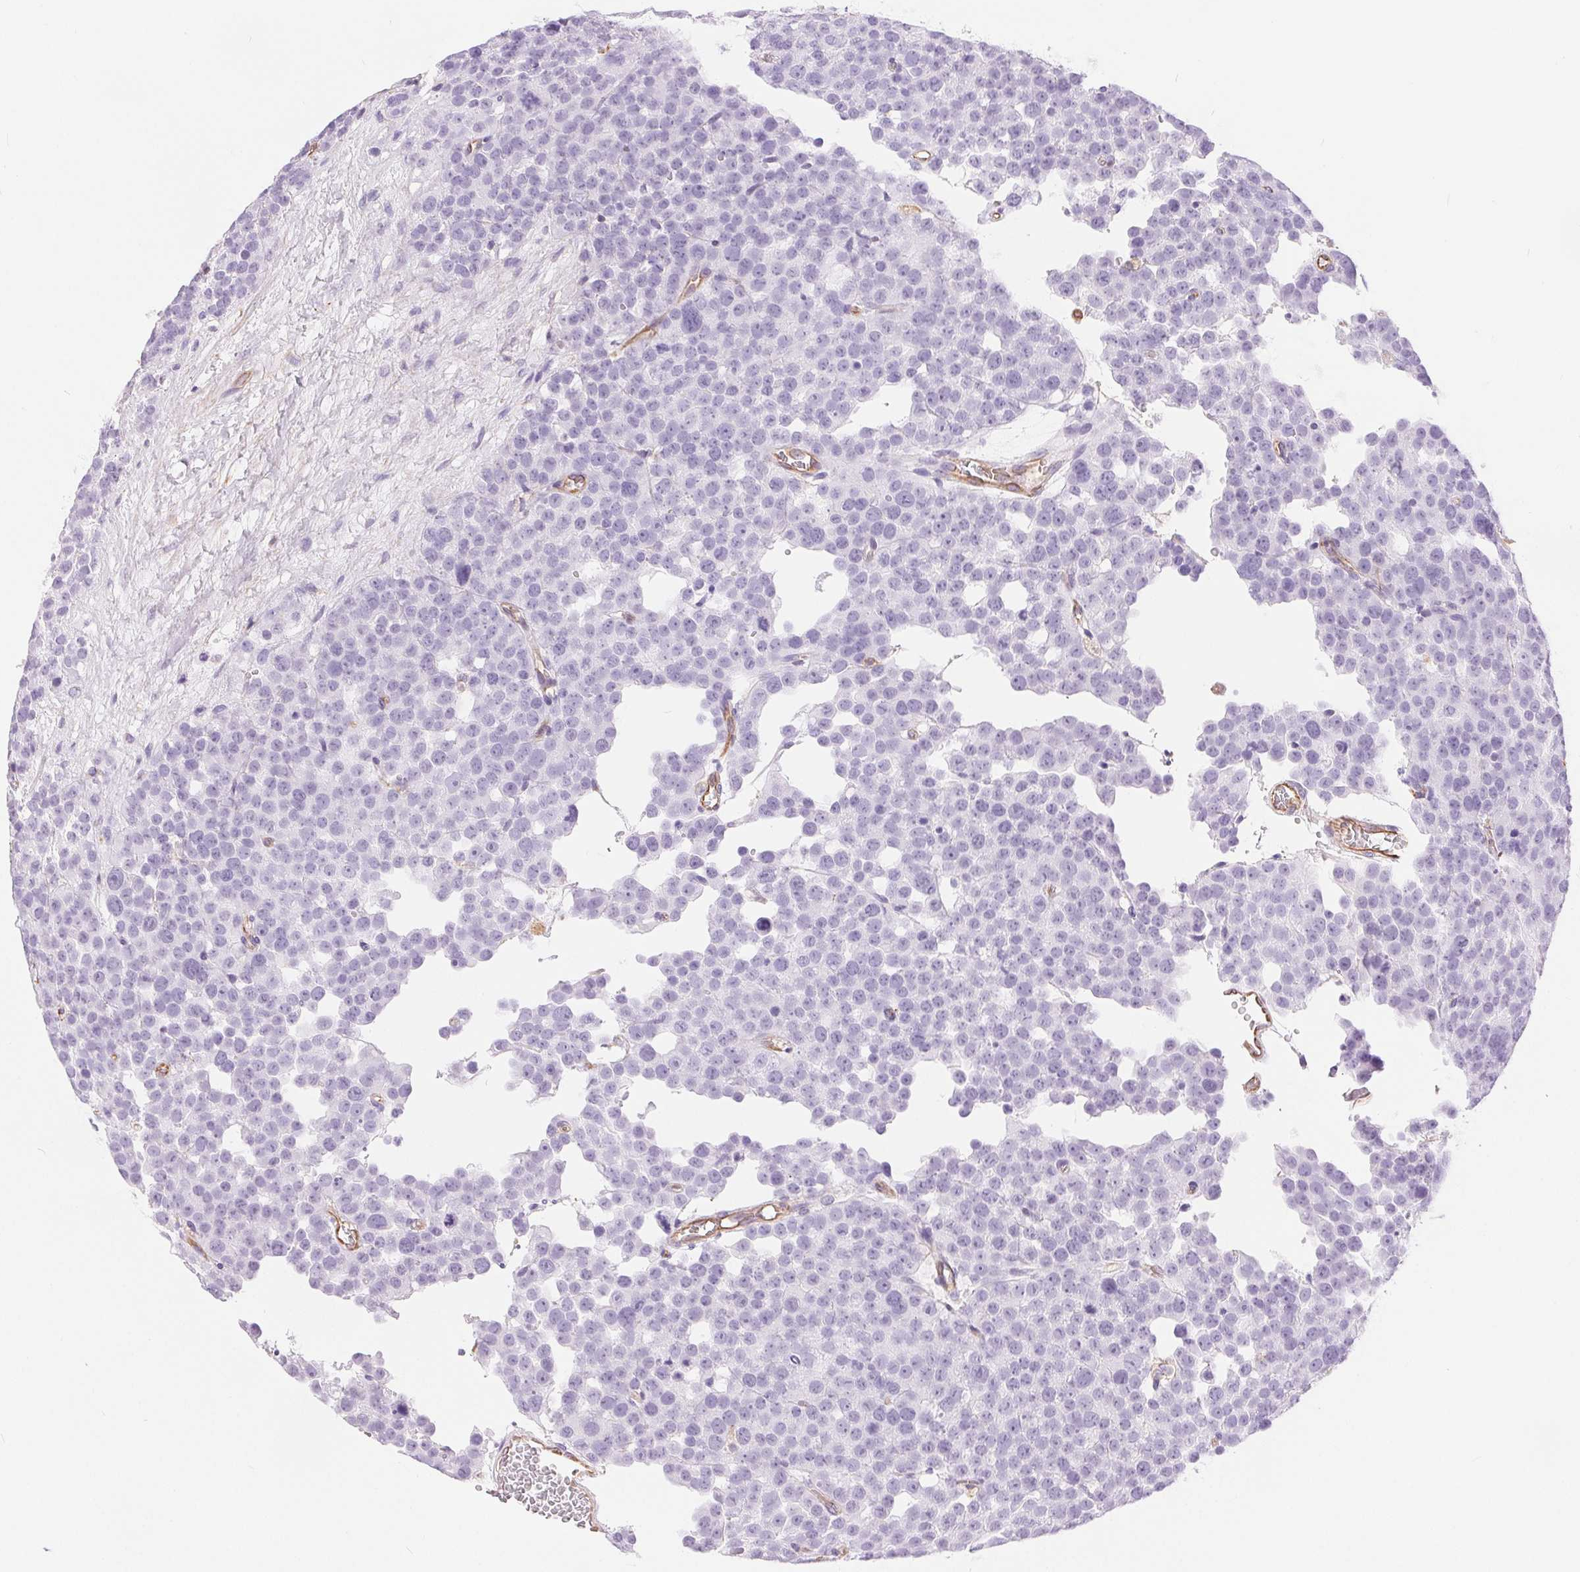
{"staining": {"intensity": "negative", "quantity": "none", "location": "none"}, "tissue": "testis cancer", "cell_type": "Tumor cells", "image_type": "cancer", "snomed": [{"axis": "morphology", "description": "Seminoma, NOS"}, {"axis": "topography", "description": "Testis"}], "caption": "Tumor cells show no significant protein expression in testis seminoma.", "gene": "GFAP", "patient": {"sex": "male", "age": 71}}